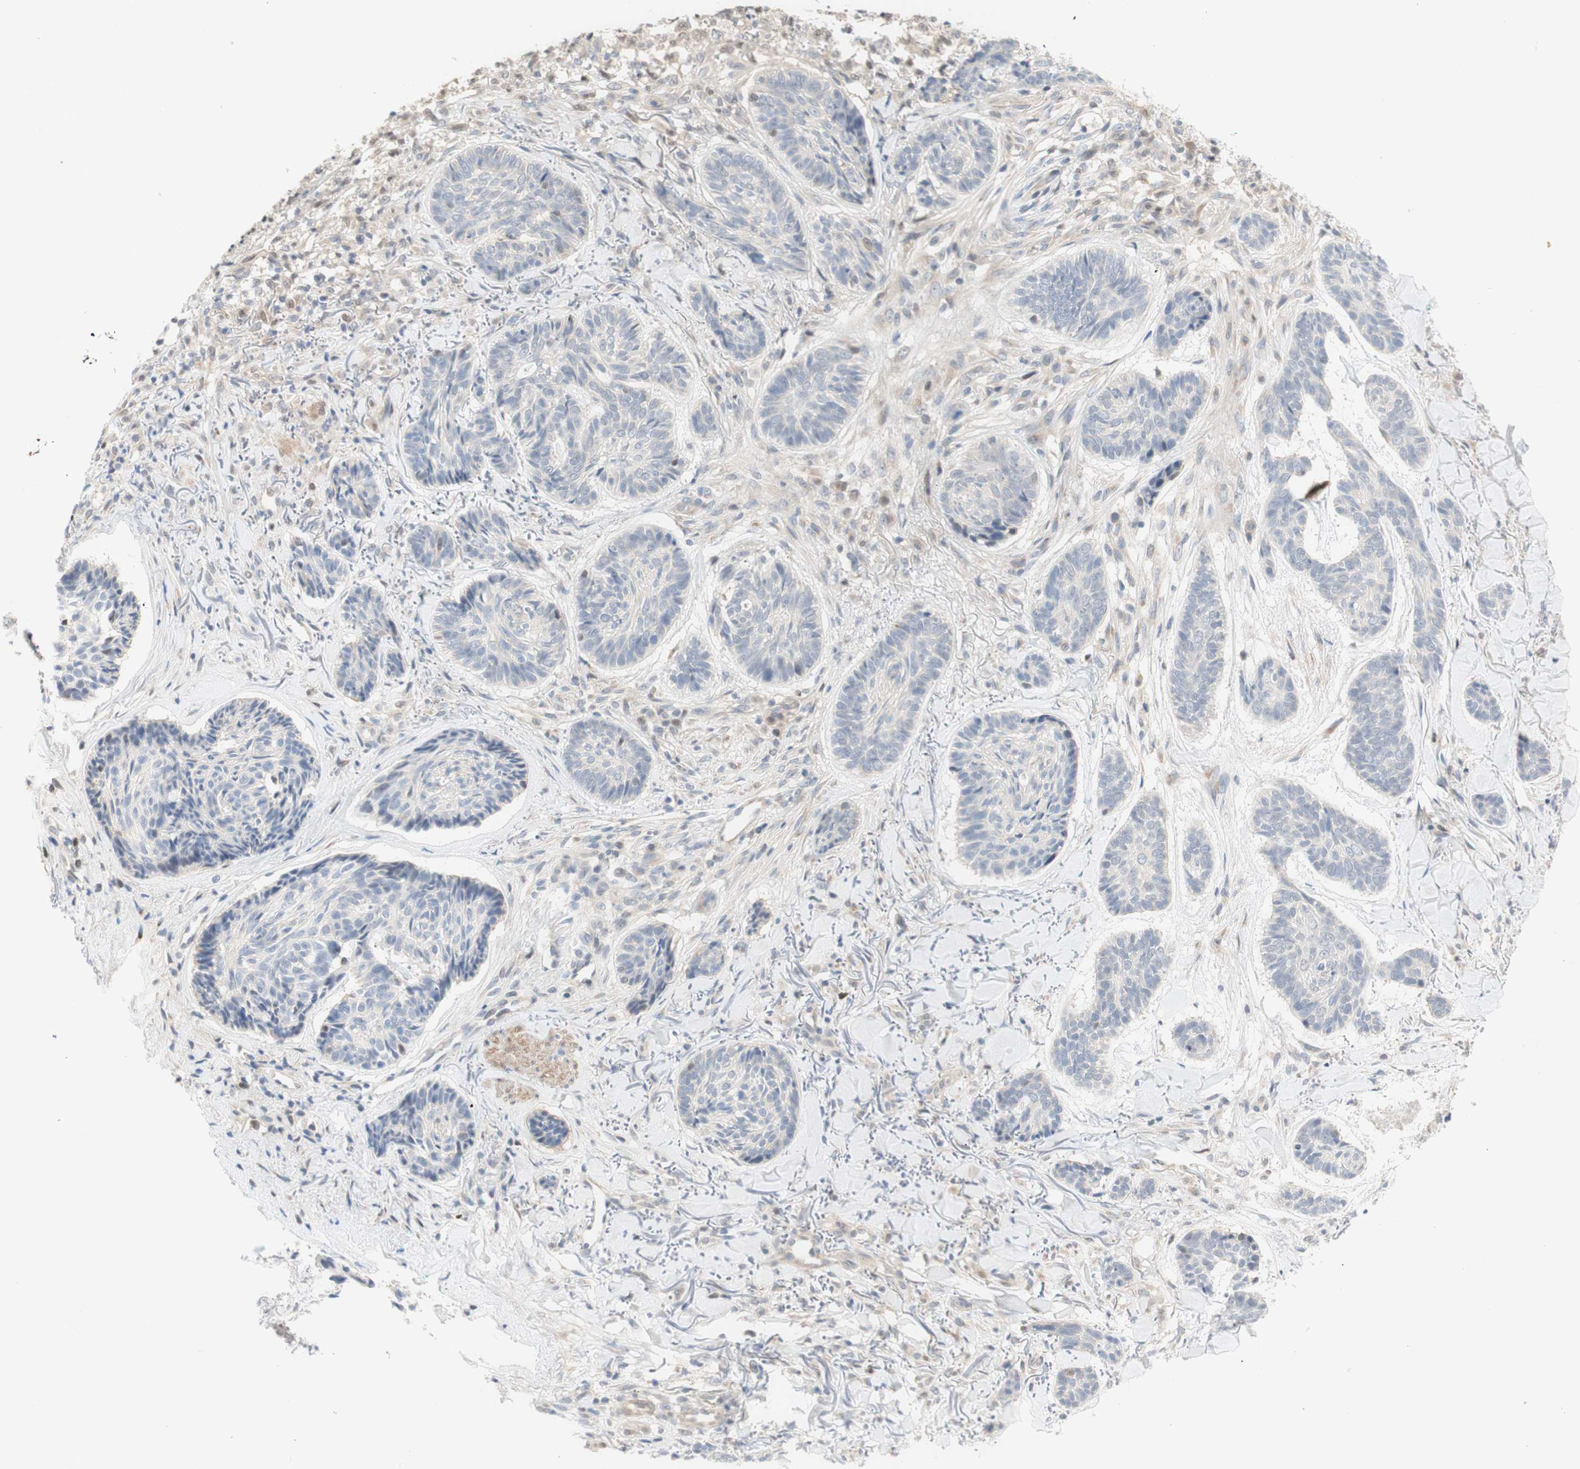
{"staining": {"intensity": "negative", "quantity": "none", "location": "none"}, "tissue": "skin cancer", "cell_type": "Tumor cells", "image_type": "cancer", "snomed": [{"axis": "morphology", "description": "Basal cell carcinoma"}, {"axis": "topography", "description": "Skin"}], "caption": "Tumor cells are negative for brown protein staining in skin basal cell carcinoma.", "gene": "RFNG", "patient": {"sex": "male", "age": 43}}